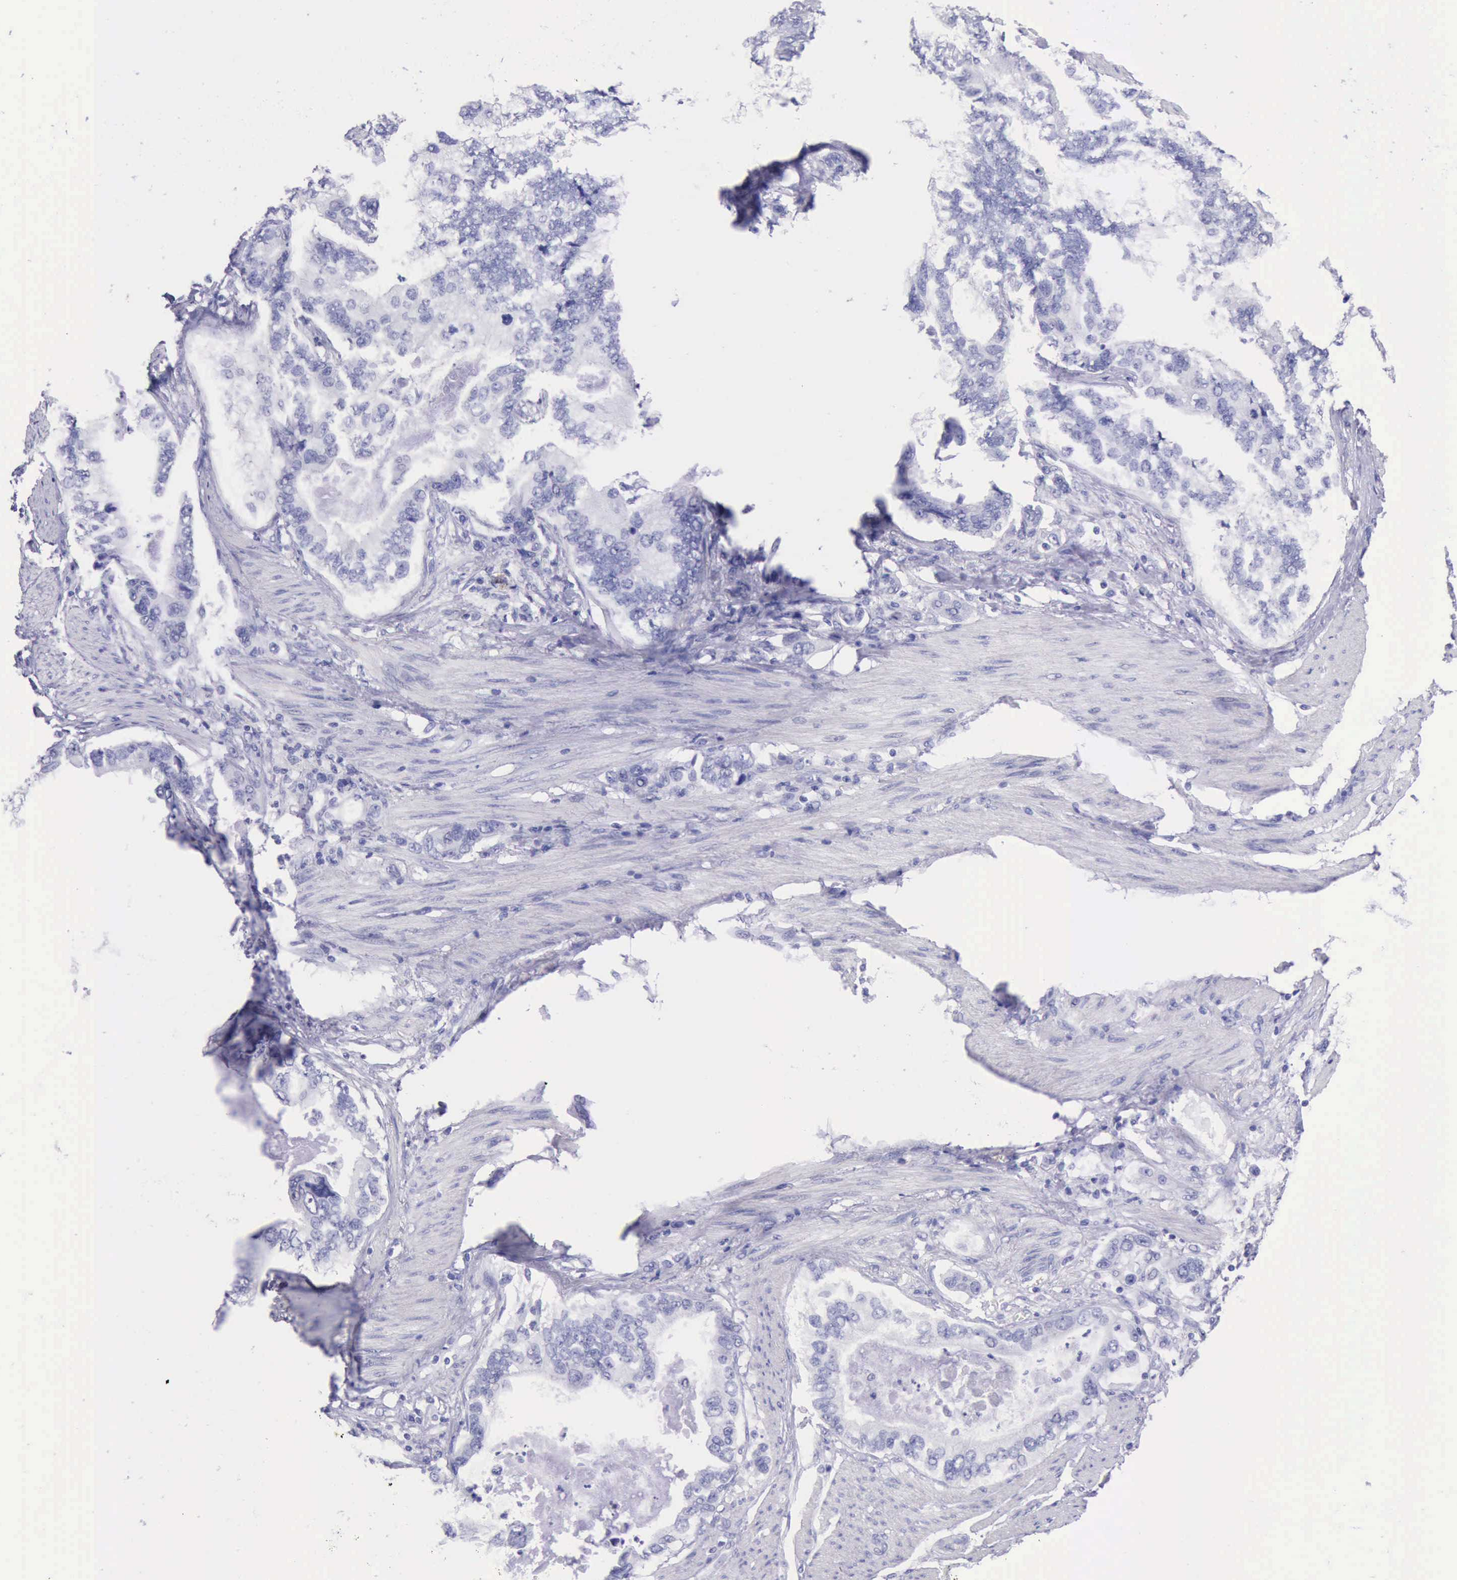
{"staining": {"intensity": "negative", "quantity": "none", "location": "none"}, "tissue": "stomach cancer", "cell_type": "Tumor cells", "image_type": "cancer", "snomed": [{"axis": "morphology", "description": "Adenocarcinoma, NOS"}, {"axis": "topography", "description": "Pancreas"}, {"axis": "topography", "description": "Stomach, upper"}], "caption": "IHC histopathology image of human stomach cancer stained for a protein (brown), which demonstrates no staining in tumor cells. Nuclei are stained in blue.", "gene": "LRFN5", "patient": {"sex": "male", "age": 77}}